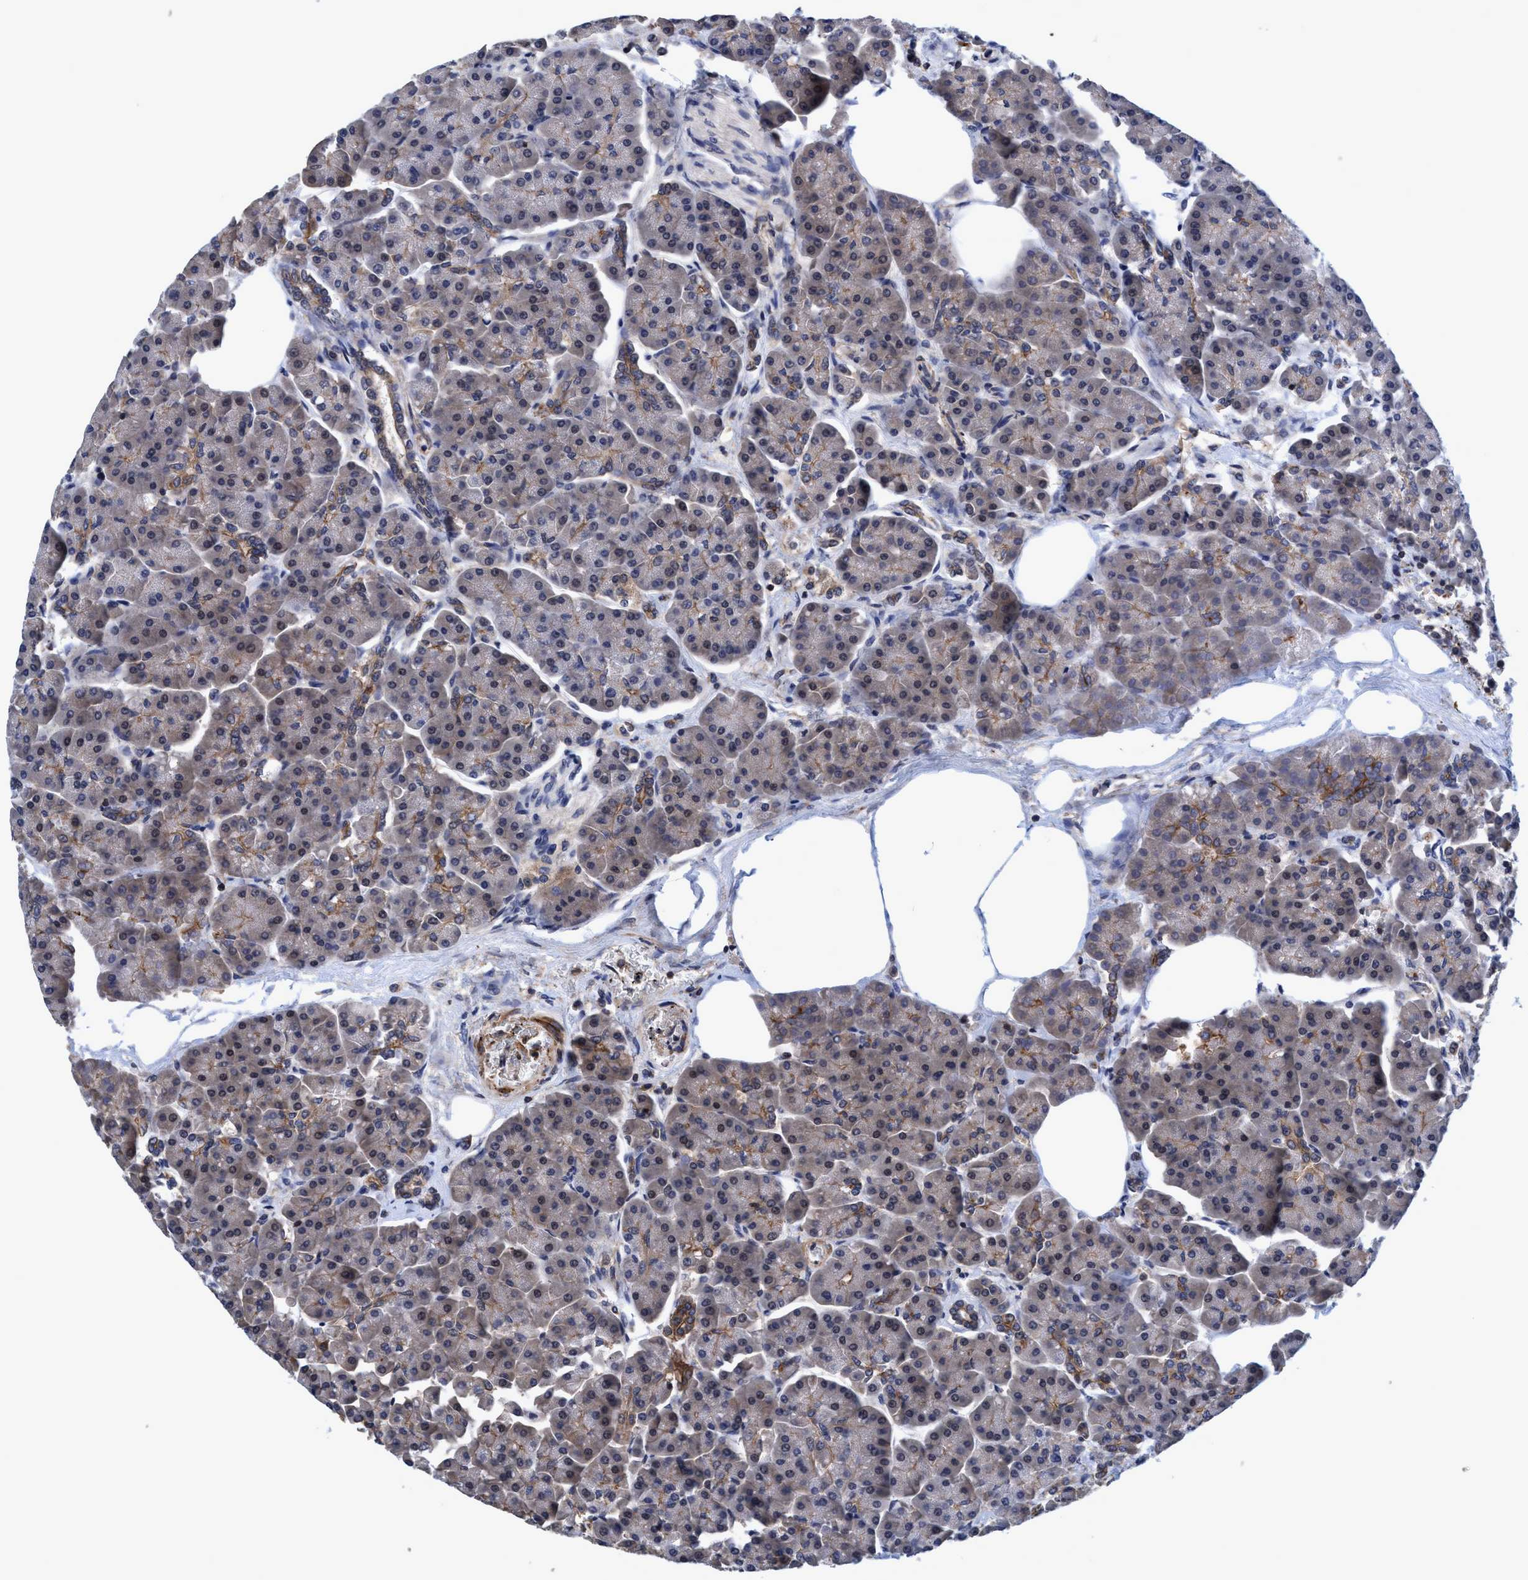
{"staining": {"intensity": "weak", "quantity": ">75%", "location": "cytoplasmic/membranous"}, "tissue": "pancreas", "cell_type": "Exocrine glandular cells", "image_type": "normal", "snomed": [{"axis": "morphology", "description": "Normal tissue, NOS"}, {"axis": "topography", "description": "Pancreas"}], "caption": "Protein analysis of benign pancreas shows weak cytoplasmic/membranous expression in approximately >75% of exocrine glandular cells. (Brightfield microscopy of DAB IHC at high magnification).", "gene": "CALCOCO2", "patient": {"sex": "female", "age": 70}}